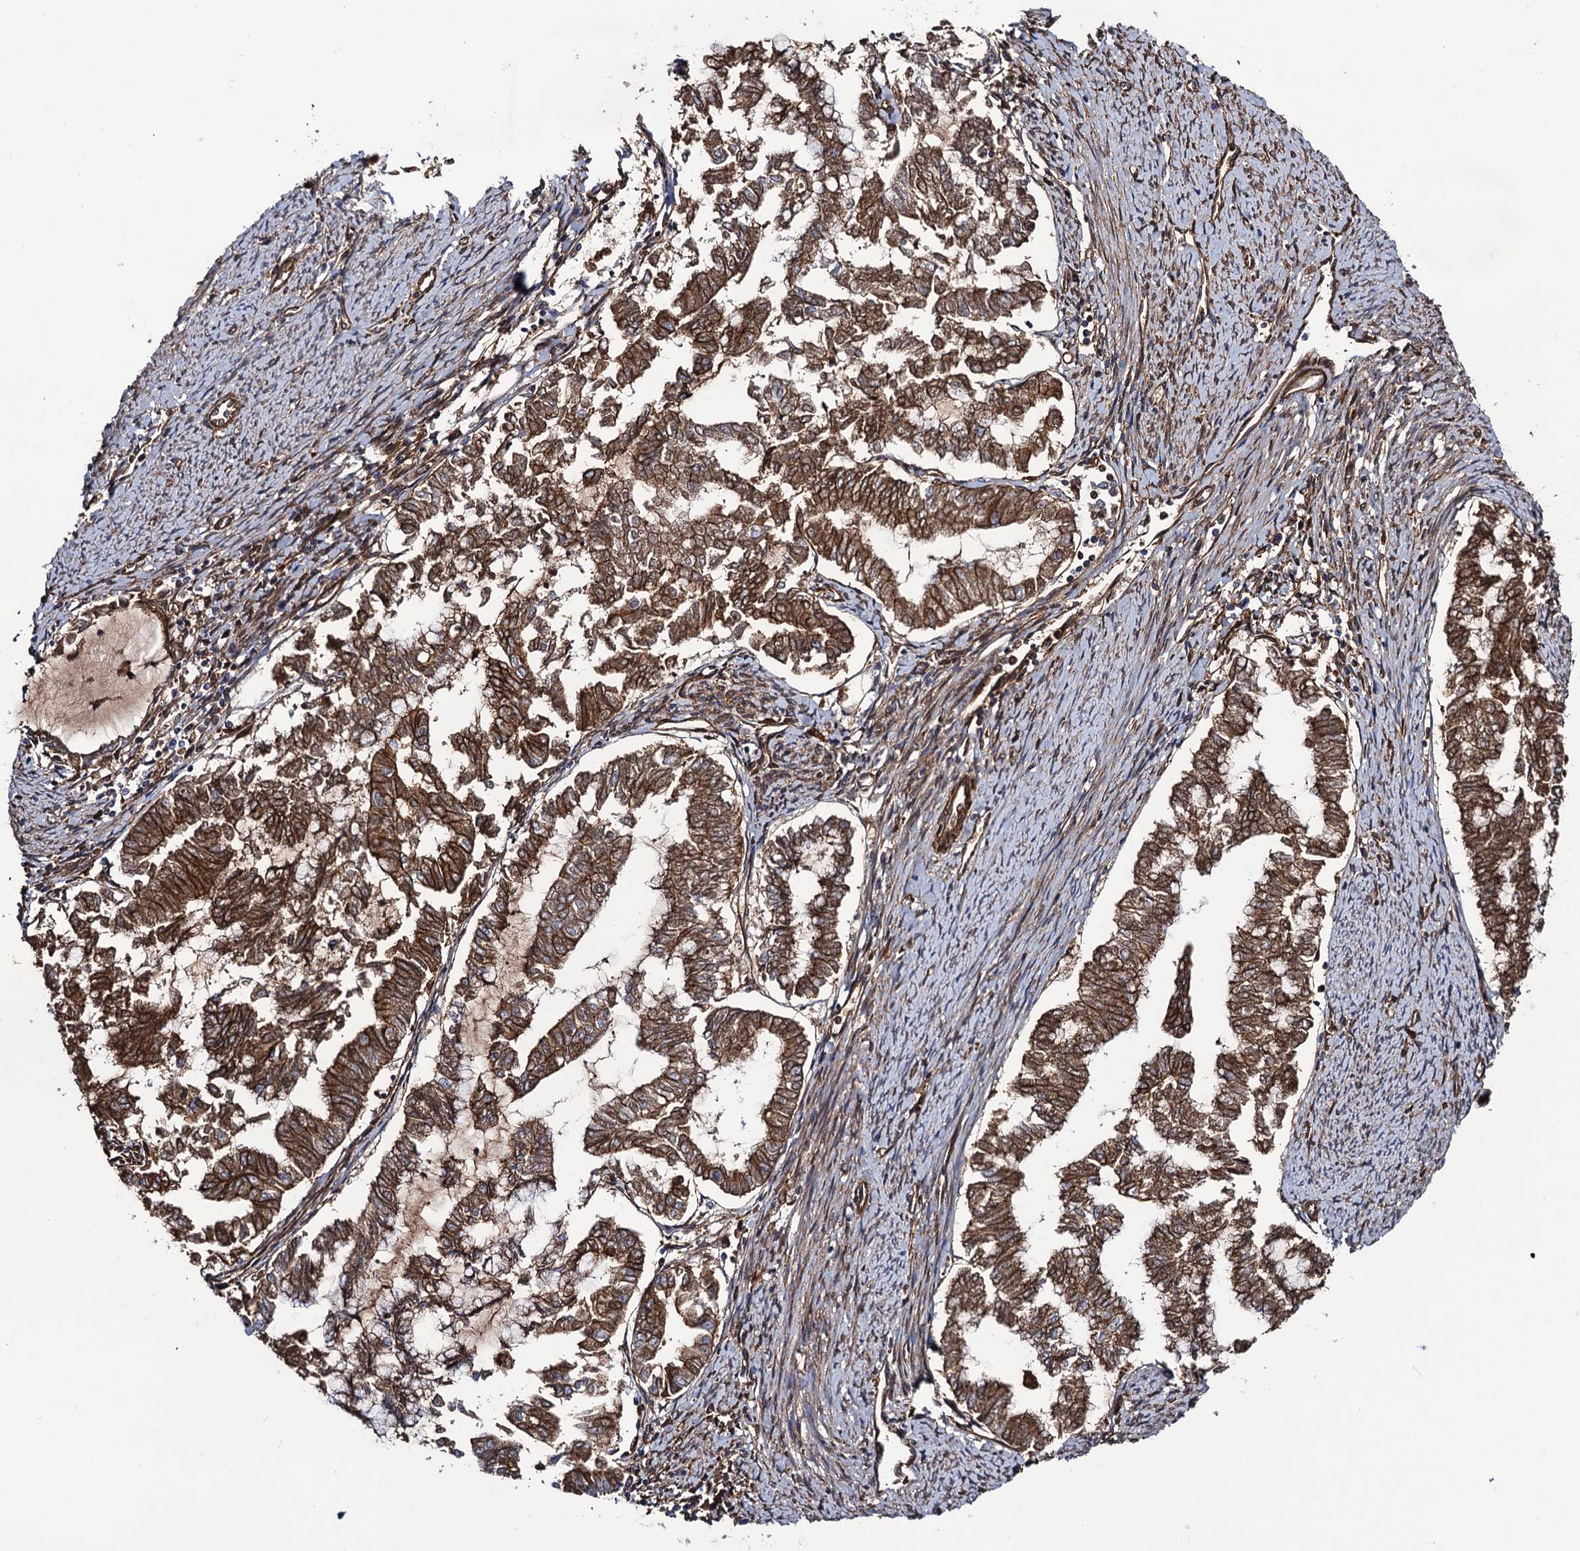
{"staining": {"intensity": "strong", "quantity": ">75%", "location": "cytoplasmic/membranous"}, "tissue": "endometrial cancer", "cell_type": "Tumor cells", "image_type": "cancer", "snomed": [{"axis": "morphology", "description": "Adenocarcinoma, NOS"}, {"axis": "topography", "description": "Endometrium"}], "caption": "Endometrial cancer stained with a brown dye displays strong cytoplasmic/membranous positive staining in about >75% of tumor cells.", "gene": "CIP2A", "patient": {"sex": "female", "age": 79}}